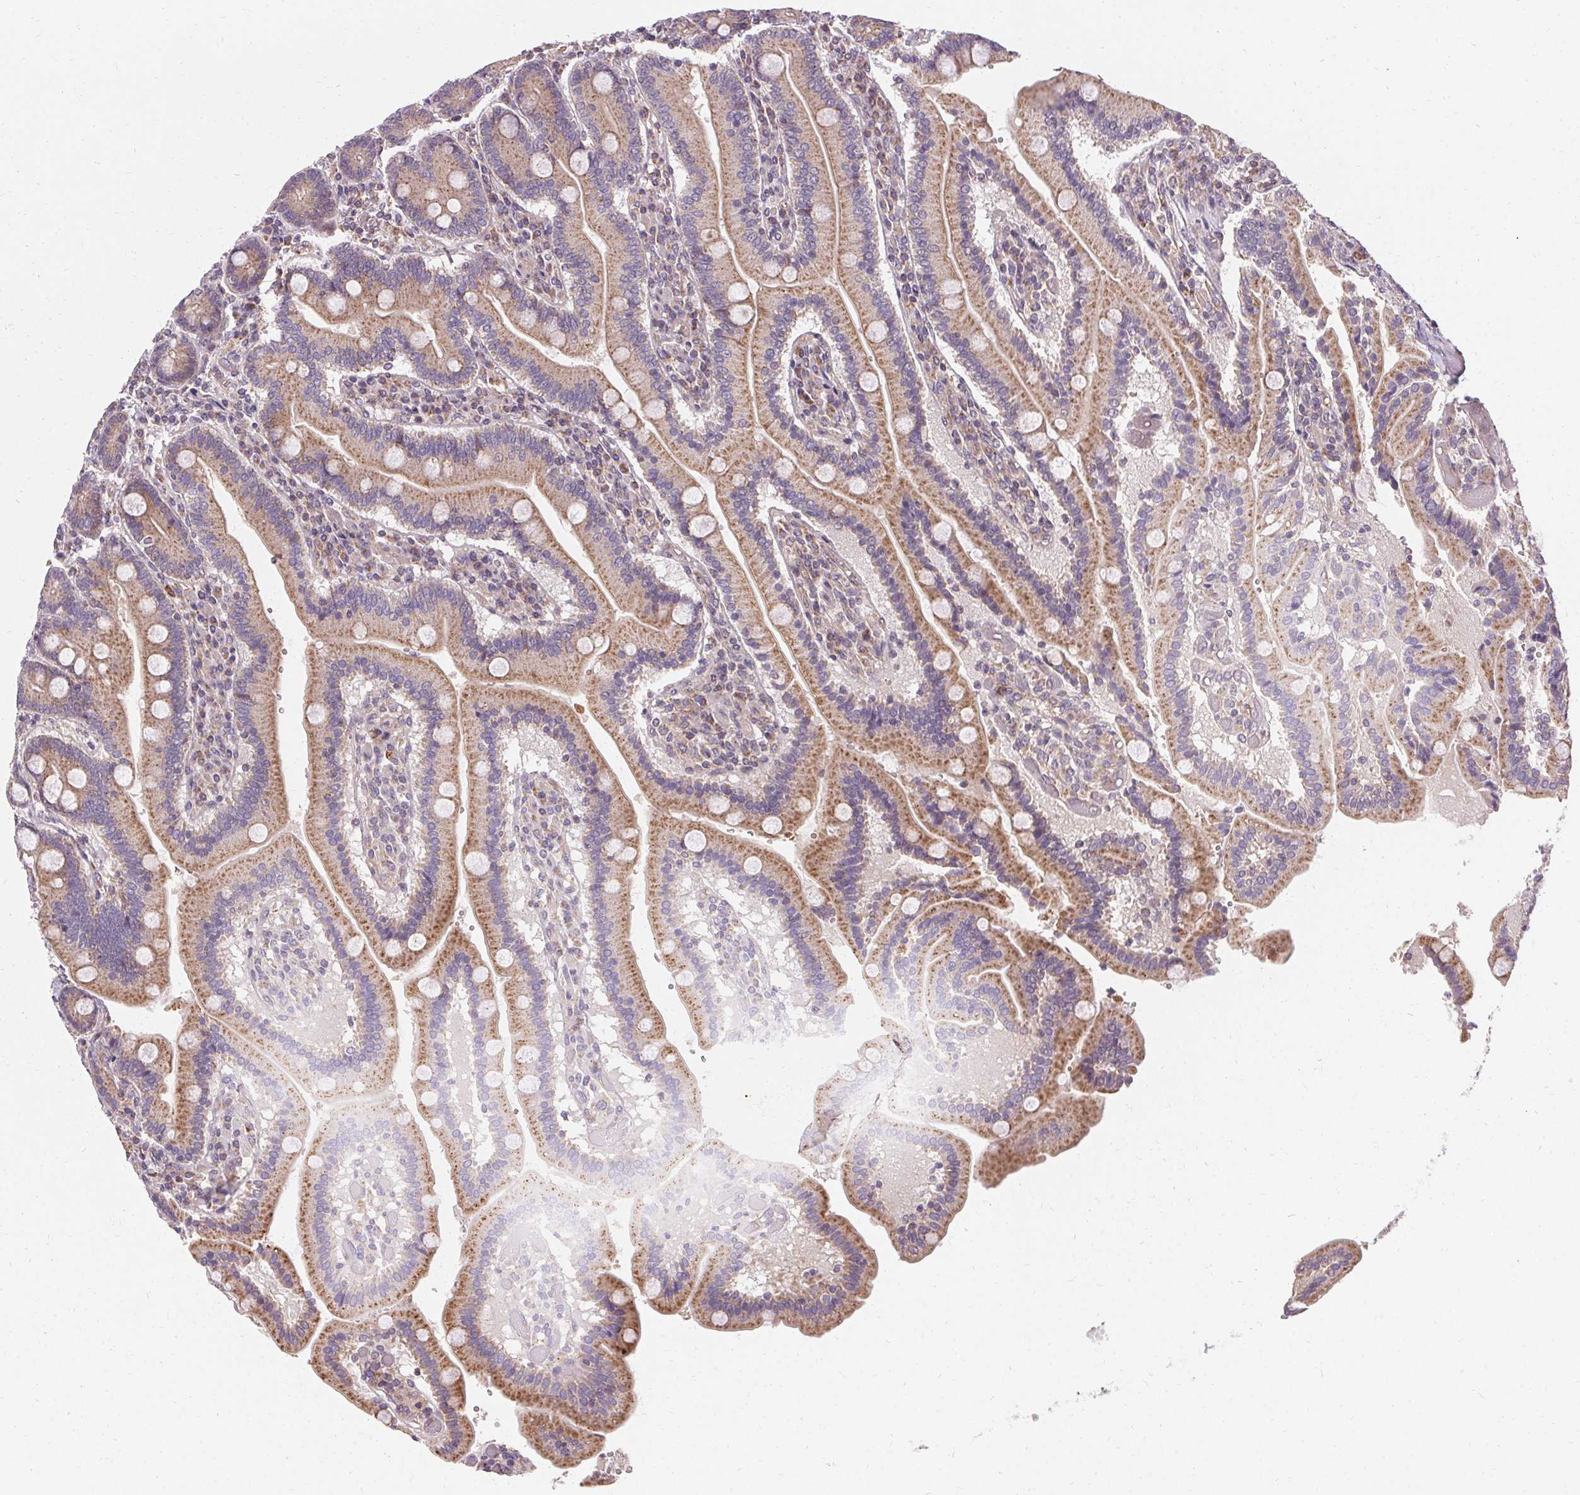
{"staining": {"intensity": "moderate", "quantity": ">75%", "location": "cytoplasmic/membranous"}, "tissue": "duodenum", "cell_type": "Glandular cells", "image_type": "normal", "snomed": [{"axis": "morphology", "description": "Normal tissue, NOS"}, {"axis": "topography", "description": "Duodenum"}], "caption": "An immunohistochemistry (IHC) histopathology image of normal tissue is shown. Protein staining in brown highlights moderate cytoplasmic/membranous positivity in duodenum within glandular cells. (brown staining indicates protein expression, while blue staining denotes nuclei).", "gene": "APLP1", "patient": {"sex": "female", "age": 62}}